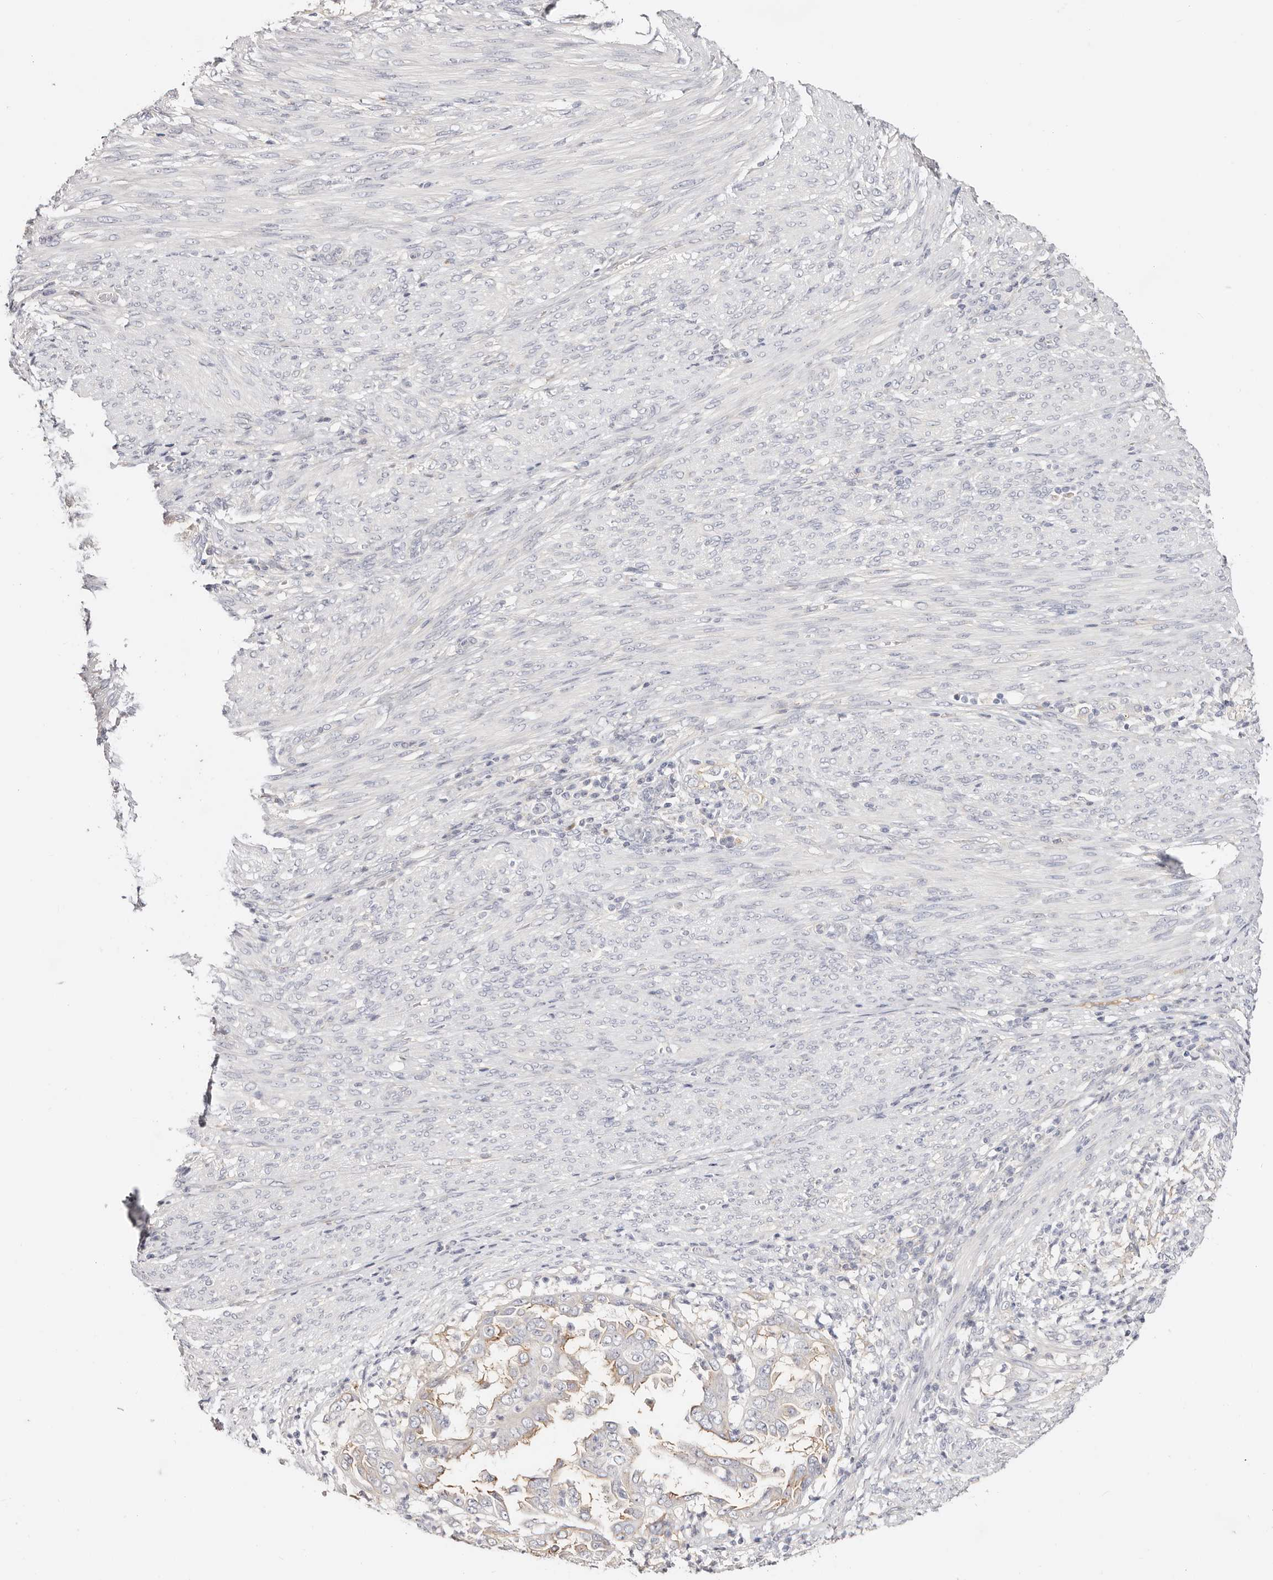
{"staining": {"intensity": "weak", "quantity": "<25%", "location": "cytoplasmic/membranous"}, "tissue": "endometrial cancer", "cell_type": "Tumor cells", "image_type": "cancer", "snomed": [{"axis": "morphology", "description": "Adenocarcinoma, NOS"}, {"axis": "topography", "description": "Endometrium"}], "caption": "Tumor cells show no significant protein positivity in adenocarcinoma (endometrial).", "gene": "DNASE1", "patient": {"sex": "female", "age": 85}}